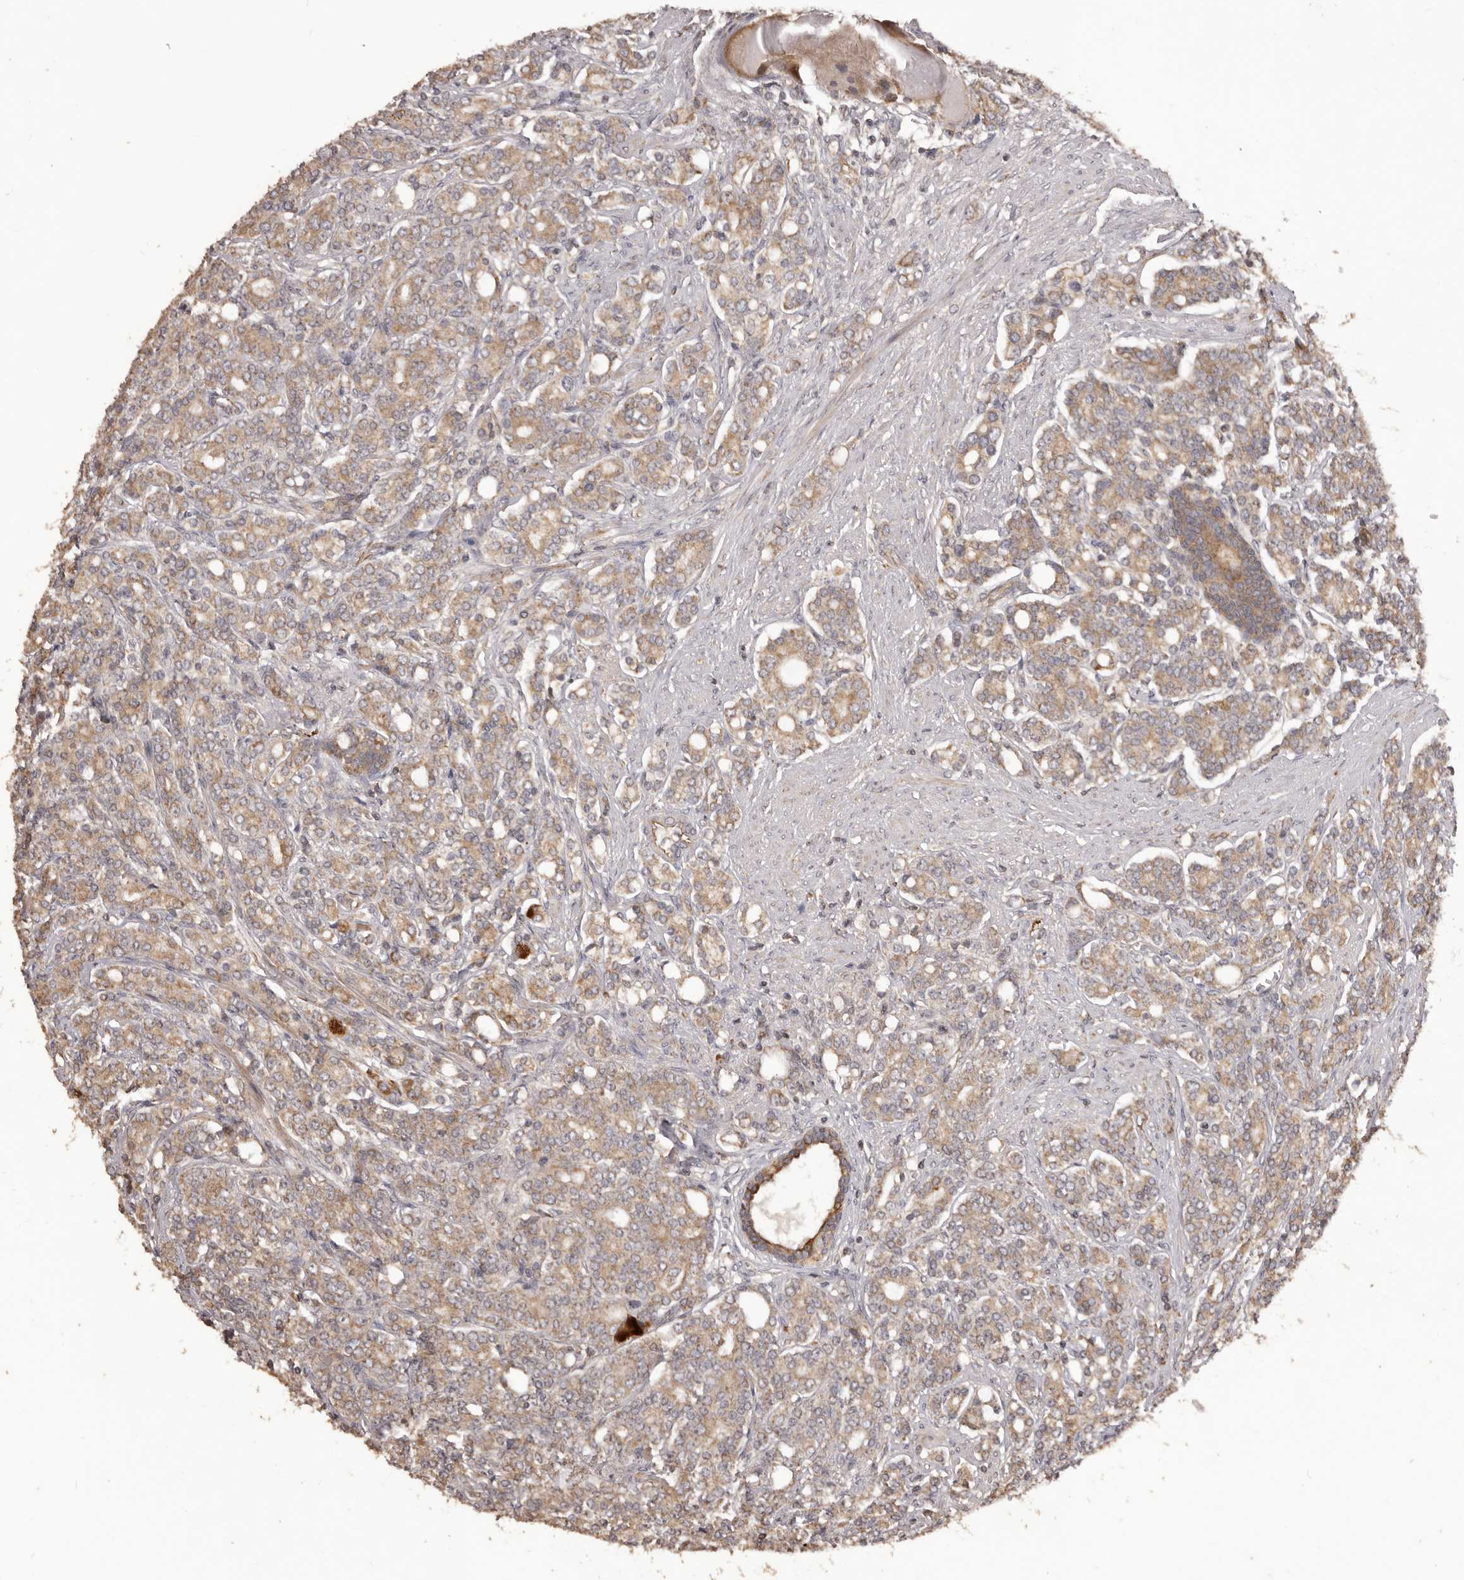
{"staining": {"intensity": "moderate", "quantity": ">75%", "location": "cytoplasmic/membranous"}, "tissue": "prostate cancer", "cell_type": "Tumor cells", "image_type": "cancer", "snomed": [{"axis": "morphology", "description": "Adenocarcinoma, High grade"}, {"axis": "topography", "description": "Prostate"}], "caption": "Immunohistochemical staining of prostate high-grade adenocarcinoma reveals moderate cytoplasmic/membranous protein staining in about >75% of tumor cells.", "gene": "QRSL1", "patient": {"sex": "male", "age": 62}}